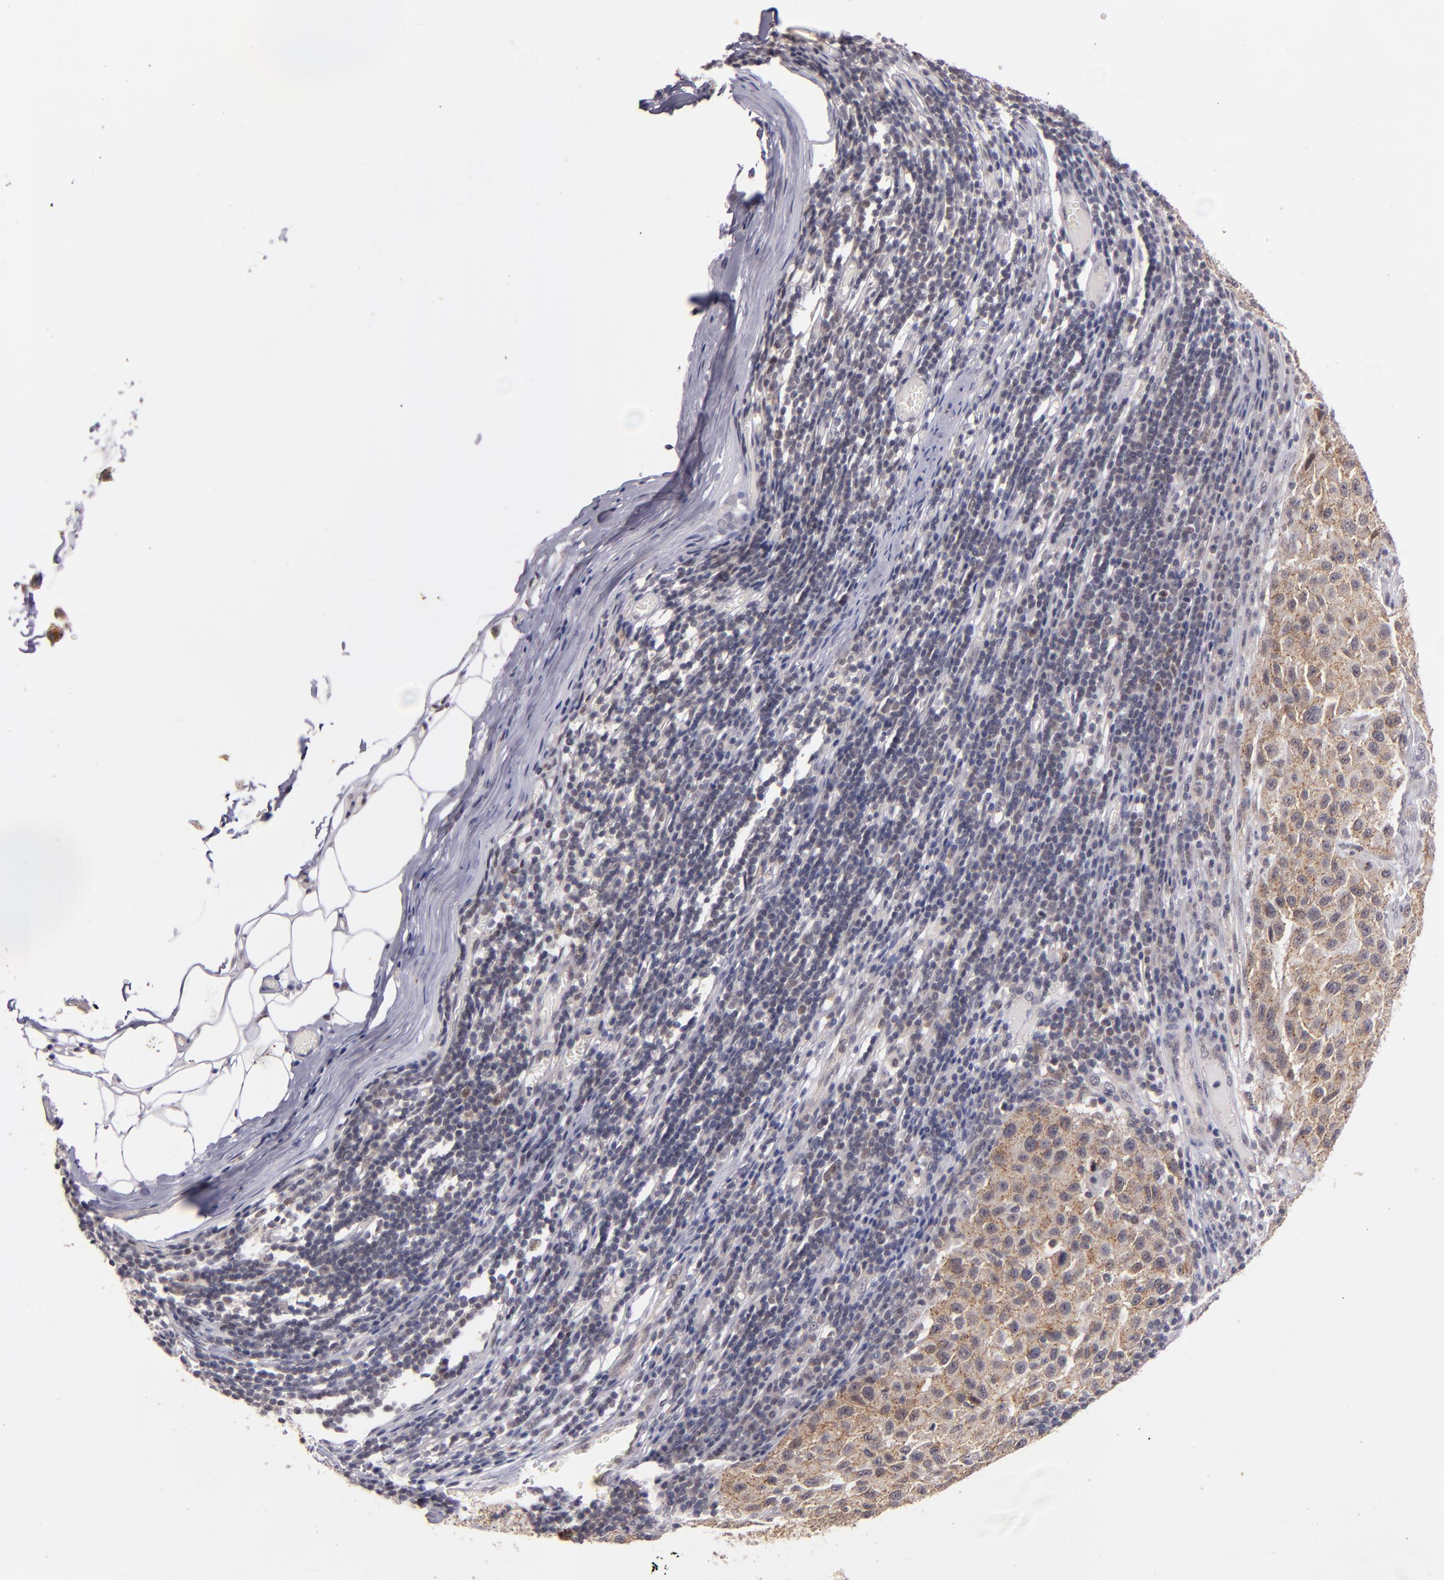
{"staining": {"intensity": "moderate", "quantity": ">75%", "location": "cytoplasmic/membranous"}, "tissue": "melanoma", "cell_type": "Tumor cells", "image_type": "cancer", "snomed": [{"axis": "morphology", "description": "Malignant melanoma, Metastatic site"}, {"axis": "topography", "description": "Lymph node"}], "caption": "A brown stain highlights moderate cytoplasmic/membranous staining of a protein in human melanoma tumor cells. The protein of interest is stained brown, and the nuclei are stained in blue (DAB (3,3'-diaminobenzidine) IHC with brightfield microscopy, high magnification).", "gene": "SYP", "patient": {"sex": "male", "age": 61}}